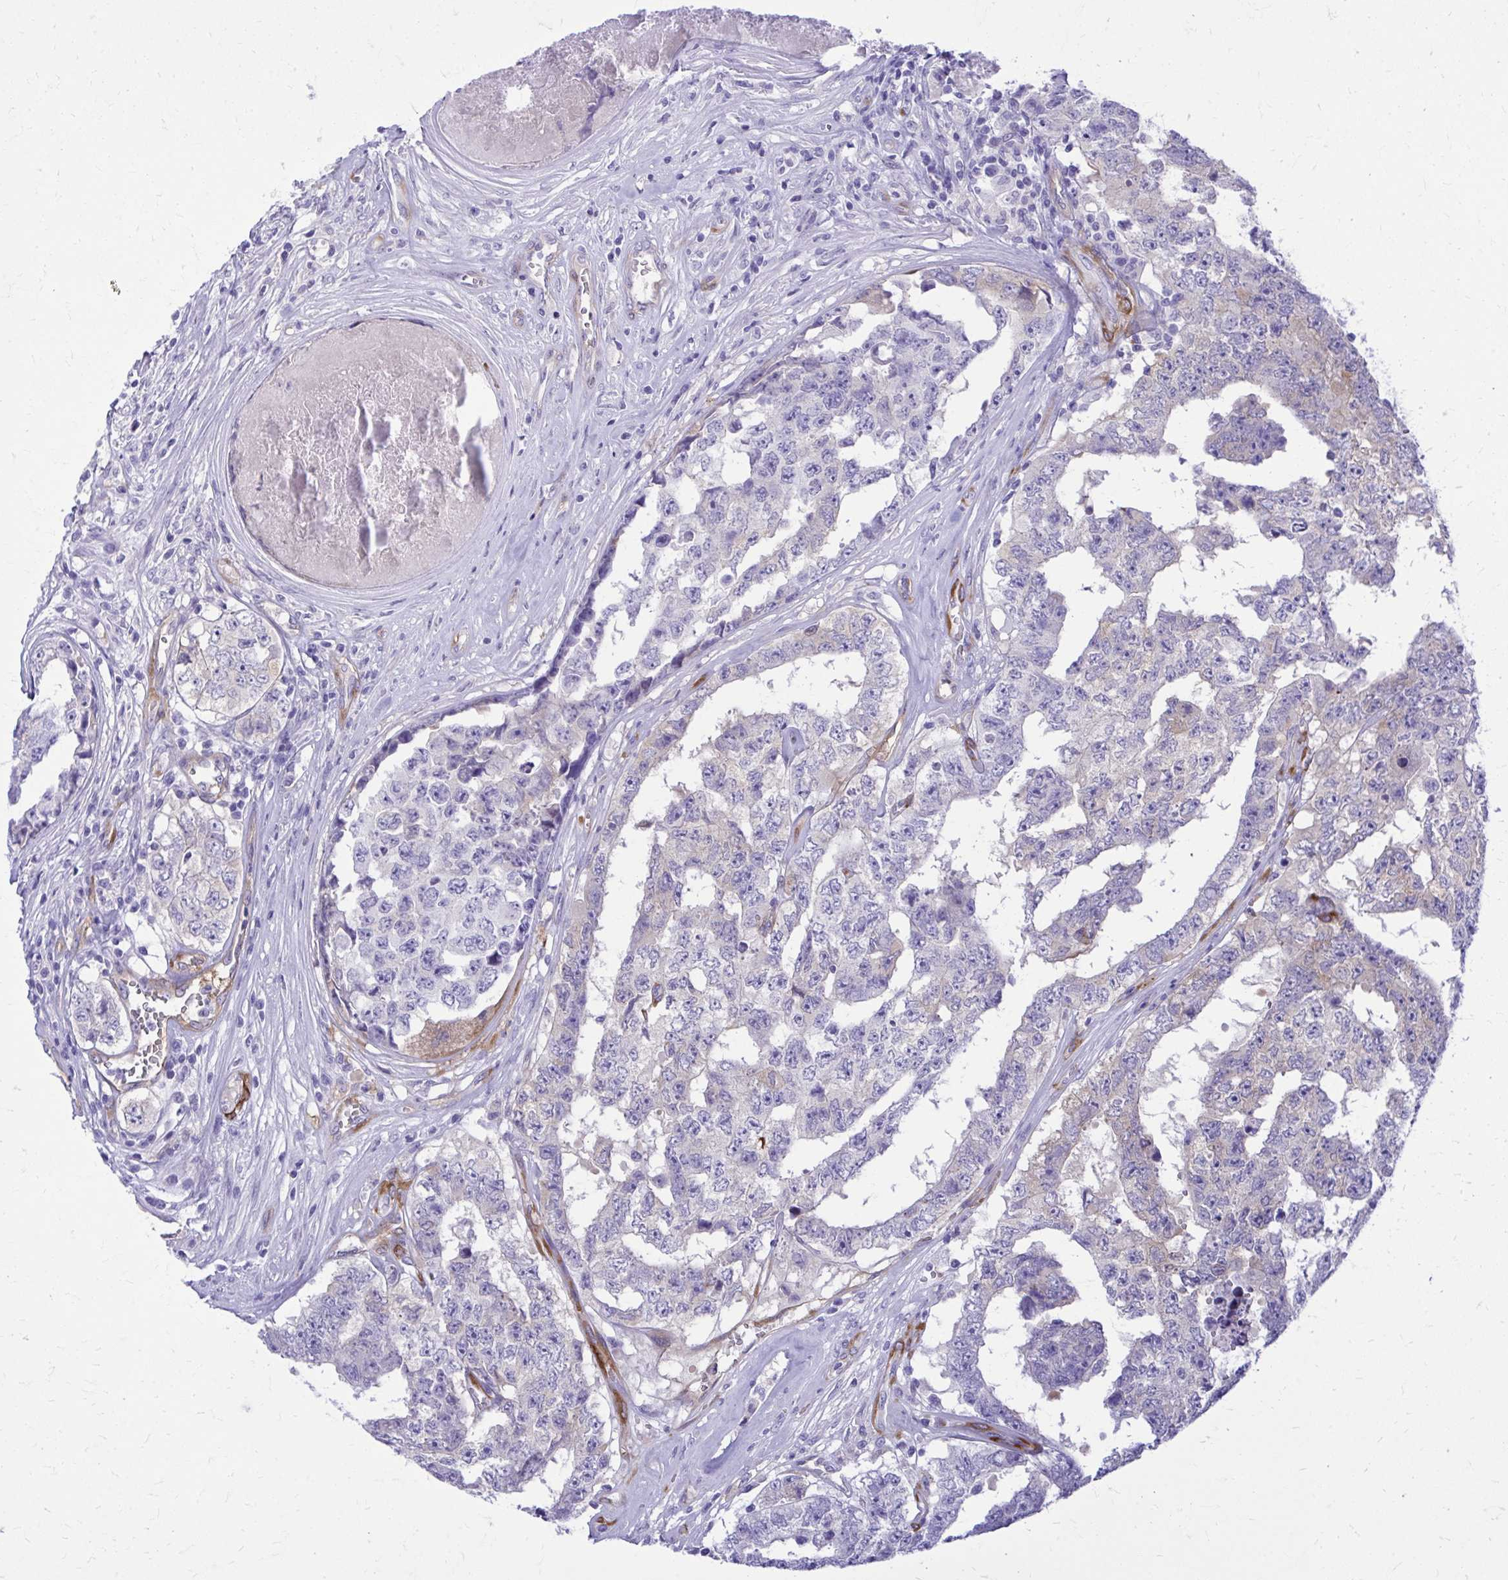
{"staining": {"intensity": "moderate", "quantity": "<25%", "location": "cytoplasmic/membranous"}, "tissue": "testis cancer", "cell_type": "Tumor cells", "image_type": "cancer", "snomed": [{"axis": "morphology", "description": "Normal tissue, NOS"}, {"axis": "morphology", "description": "Carcinoma, Embryonal, NOS"}, {"axis": "topography", "description": "Testis"}, {"axis": "topography", "description": "Epididymis"}], "caption": "The histopathology image exhibits a brown stain indicating the presence of a protein in the cytoplasmic/membranous of tumor cells in testis cancer.", "gene": "EPB41L1", "patient": {"sex": "male", "age": 25}}